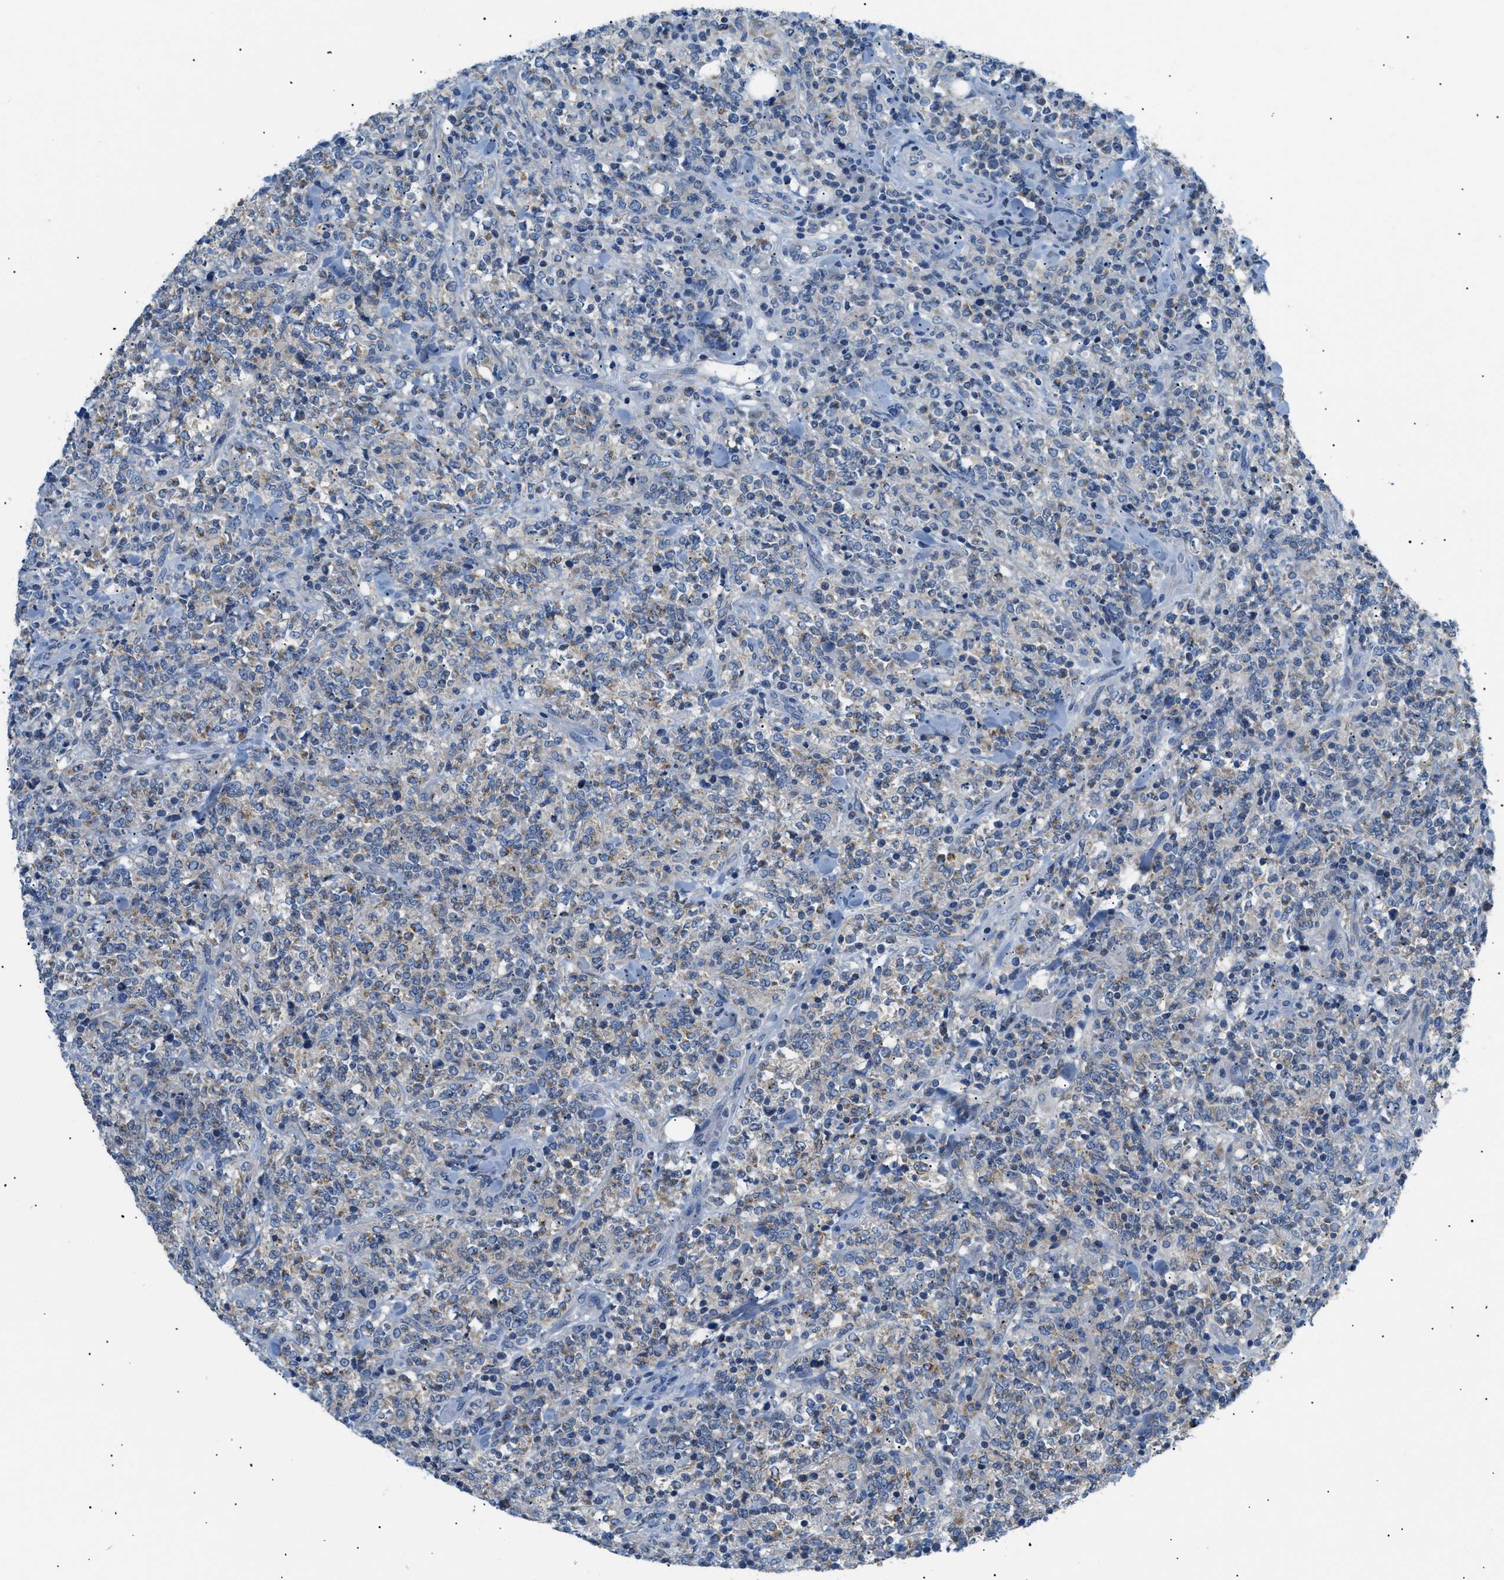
{"staining": {"intensity": "negative", "quantity": "none", "location": "none"}, "tissue": "lymphoma", "cell_type": "Tumor cells", "image_type": "cancer", "snomed": [{"axis": "morphology", "description": "Malignant lymphoma, non-Hodgkin's type, High grade"}, {"axis": "topography", "description": "Soft tissue"}], "caption": "This is an immunohistochemistry (IHC) micrograph of human lymphoma. There is no expression in tumor cells.", "gene": "ILDR1", "patient": {"sex": "male", "age": 18}}